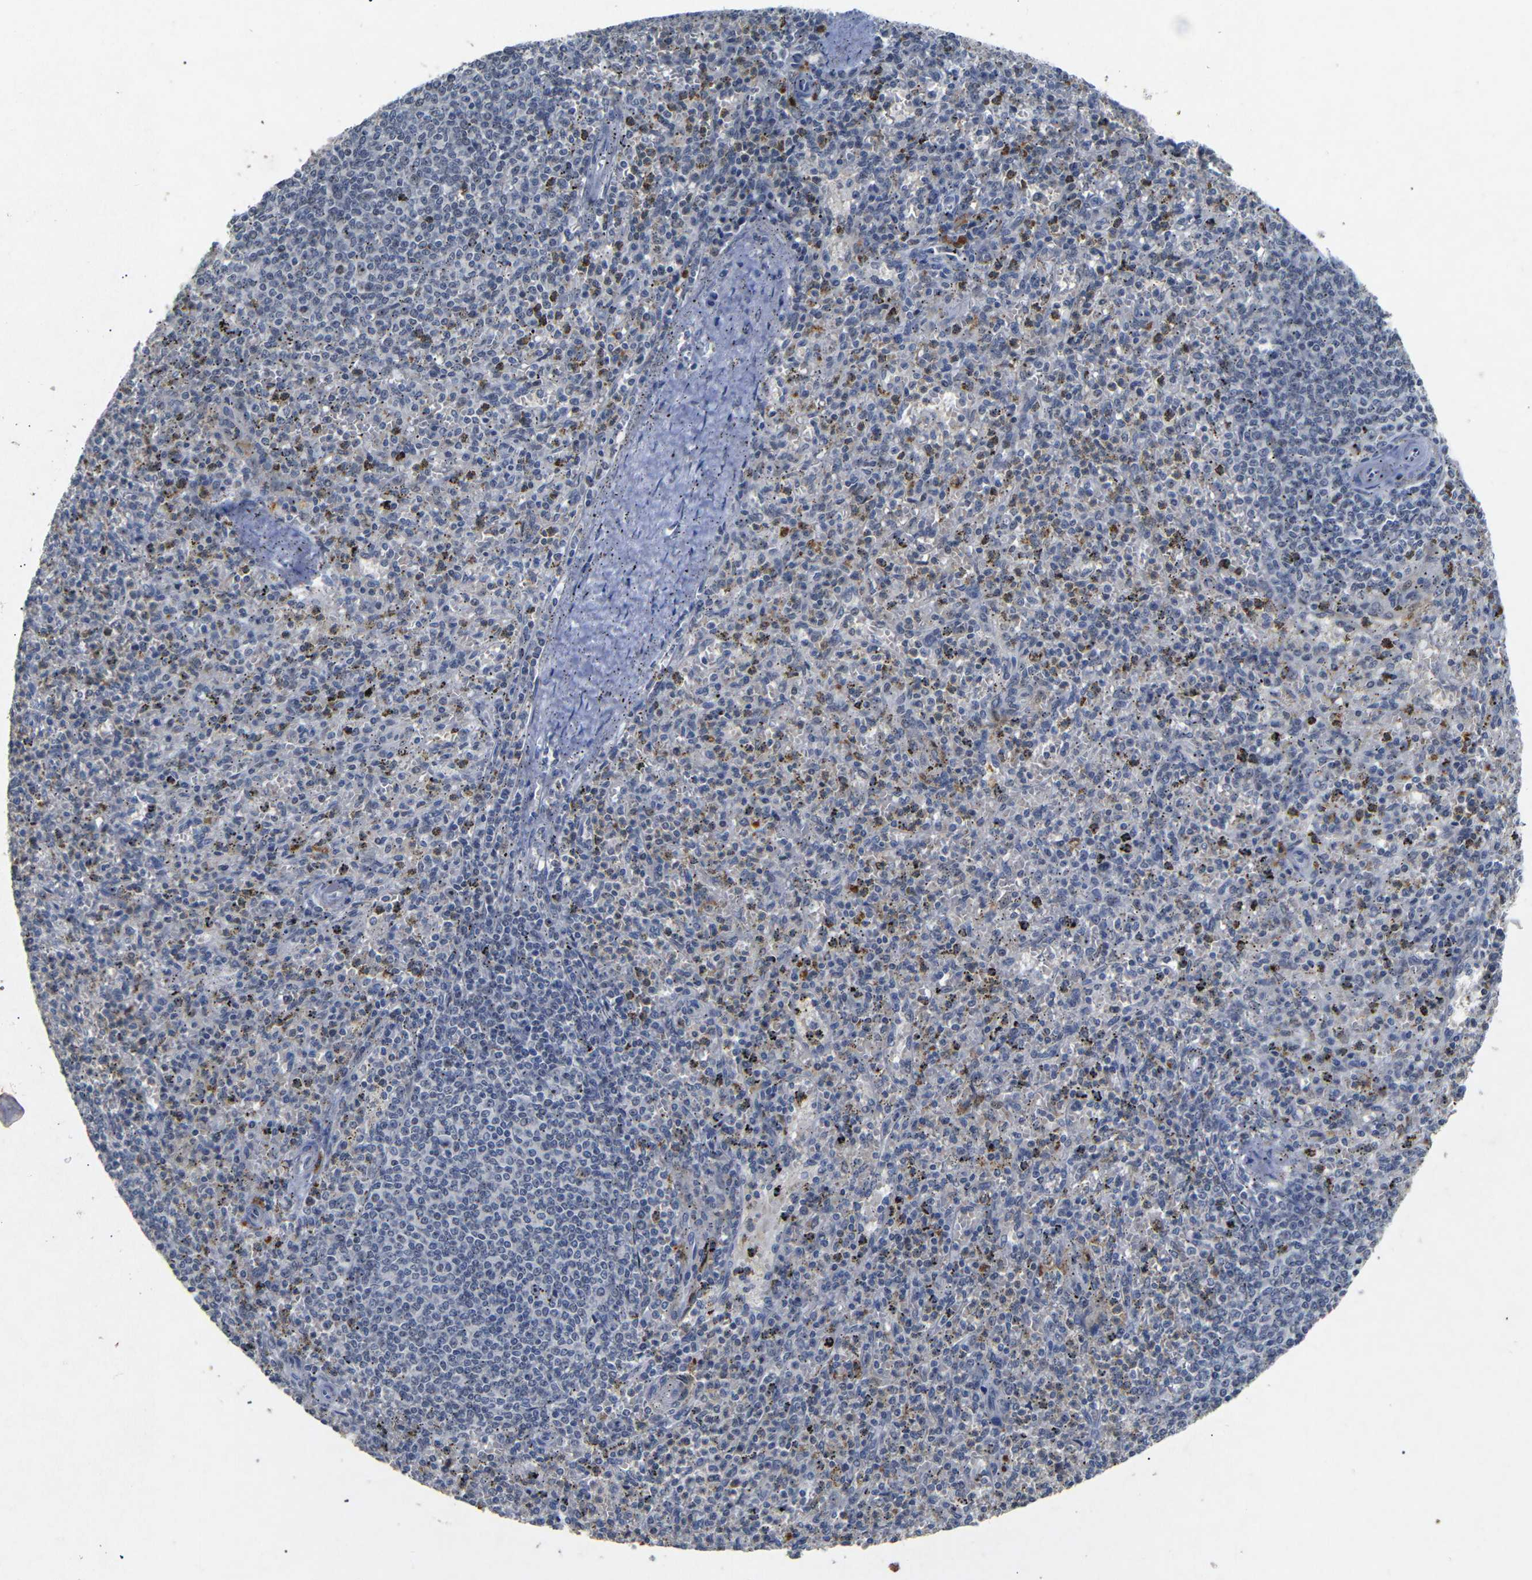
{"staining": {"intensity": "weak", "quantity": "<25%", "location": "nuclear"}, "tissue": "spleen", "cell_type": "Cells in red pulp", "image_type": "normal", "snomed": [{"axis": "morphology", "description": "Normal tissue, NOS"}, {"axis": "topography", "description": "Spleen"}], "caption": "DAB (3,3'-diaminobenzidine) immunohistochemical staining of unremarkable human spleen displays no significant expression in cells in red pulp.", "gene": "PARN", "patient": {"sex": "male", "age": 72}}